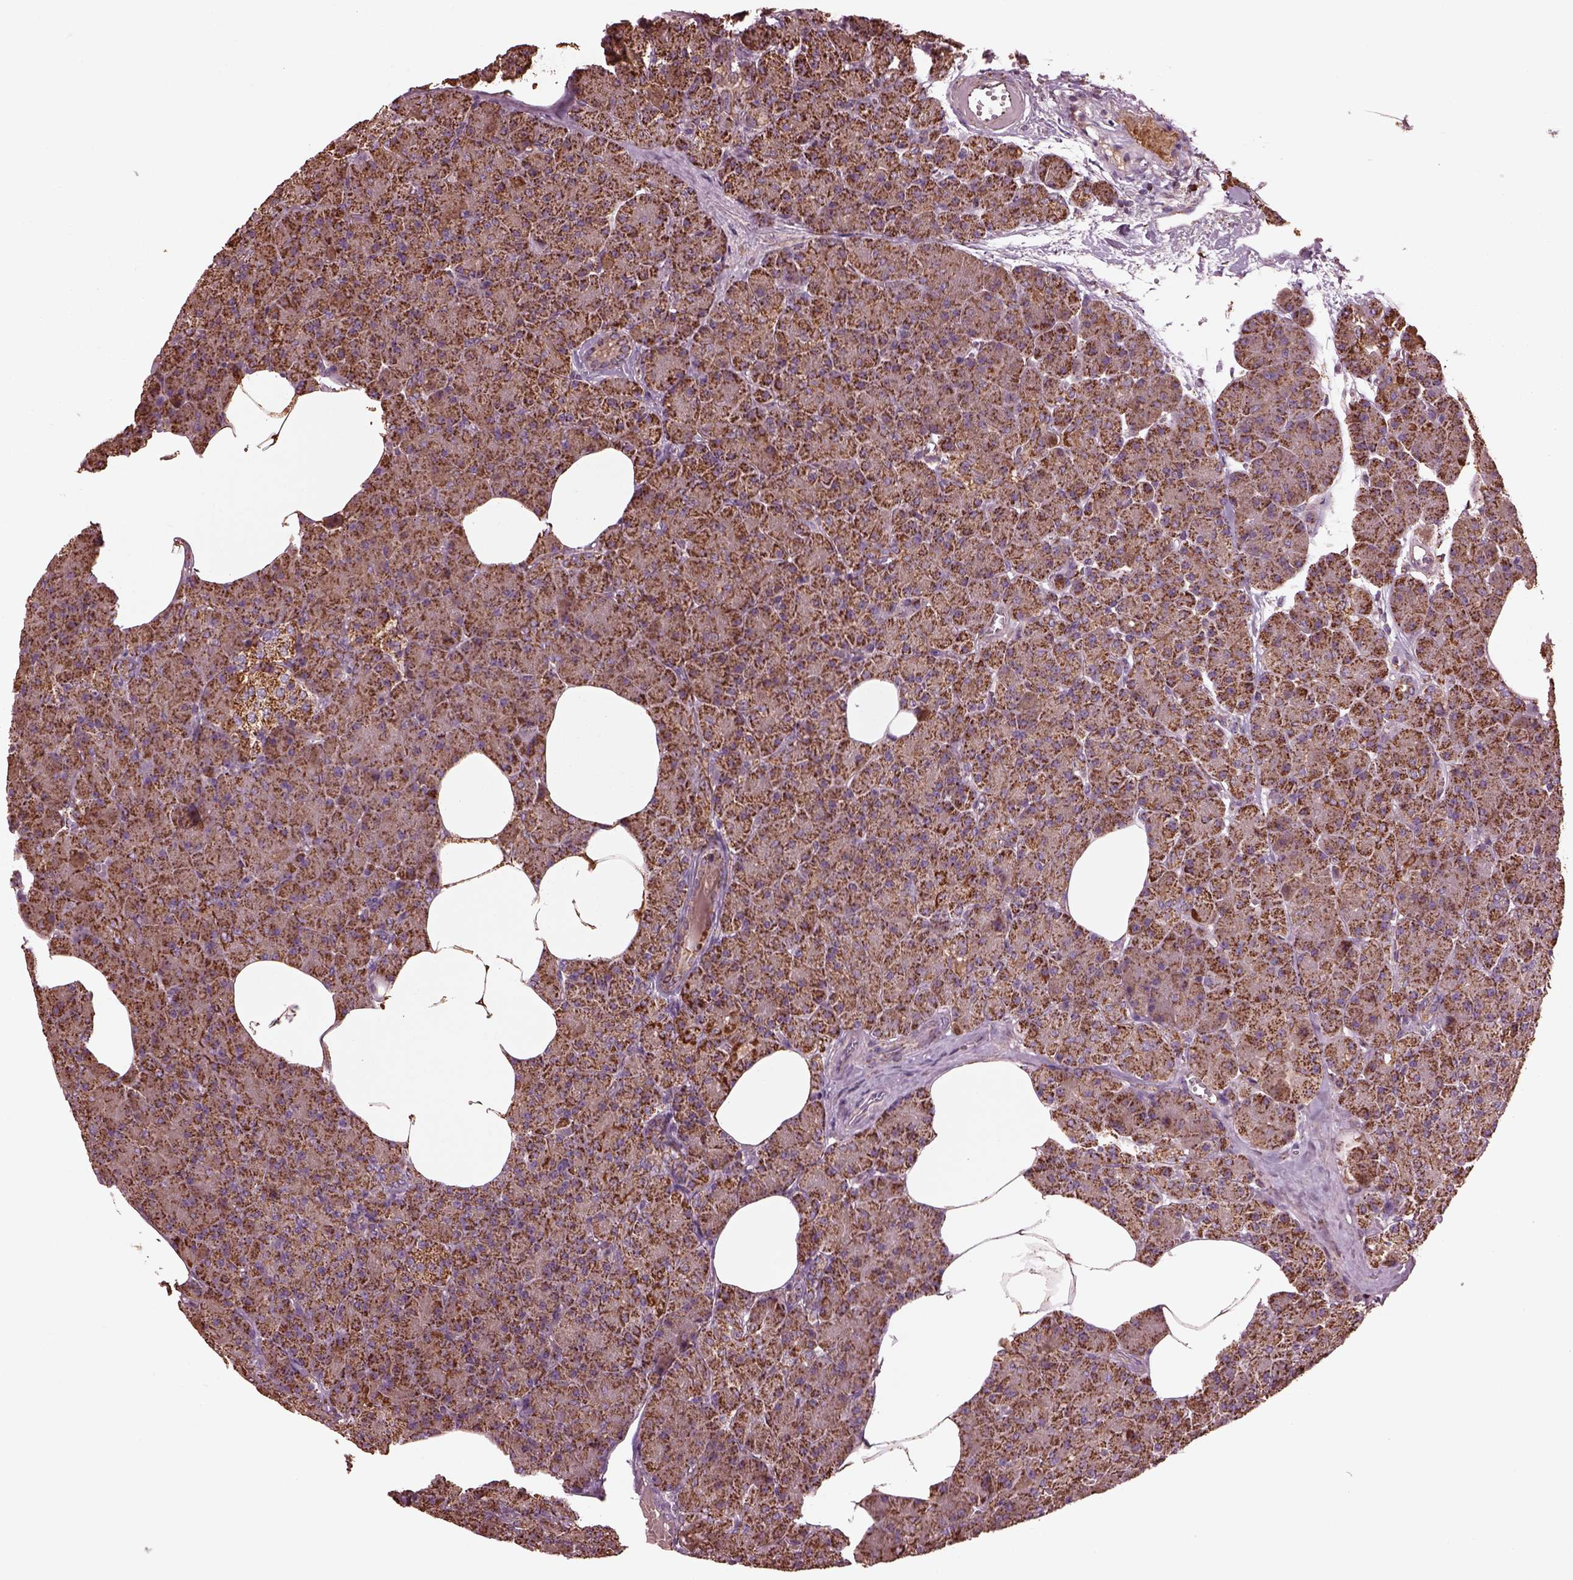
{"staining": {"intensity": "strong", "quantity": ">75%", "location": "cytoplasmic/membranous"}, "tissue": "pancreas", "cell_type": "Exocrine glandular cells", "image_type": "normal", "snomed": [{"axis": "morphology", "description": "Normal tissue, NOS"}, {"axis": "topography", "description": "Pancreas"}], "caption": "Immunohistochemical staining of benign pancreas displays strong cytoplasmic/membranous protein positivity in about >75% of exocrine glandular cells.", "gene": "TMEM254", "patient": {"sex": "female", "age": 45}}